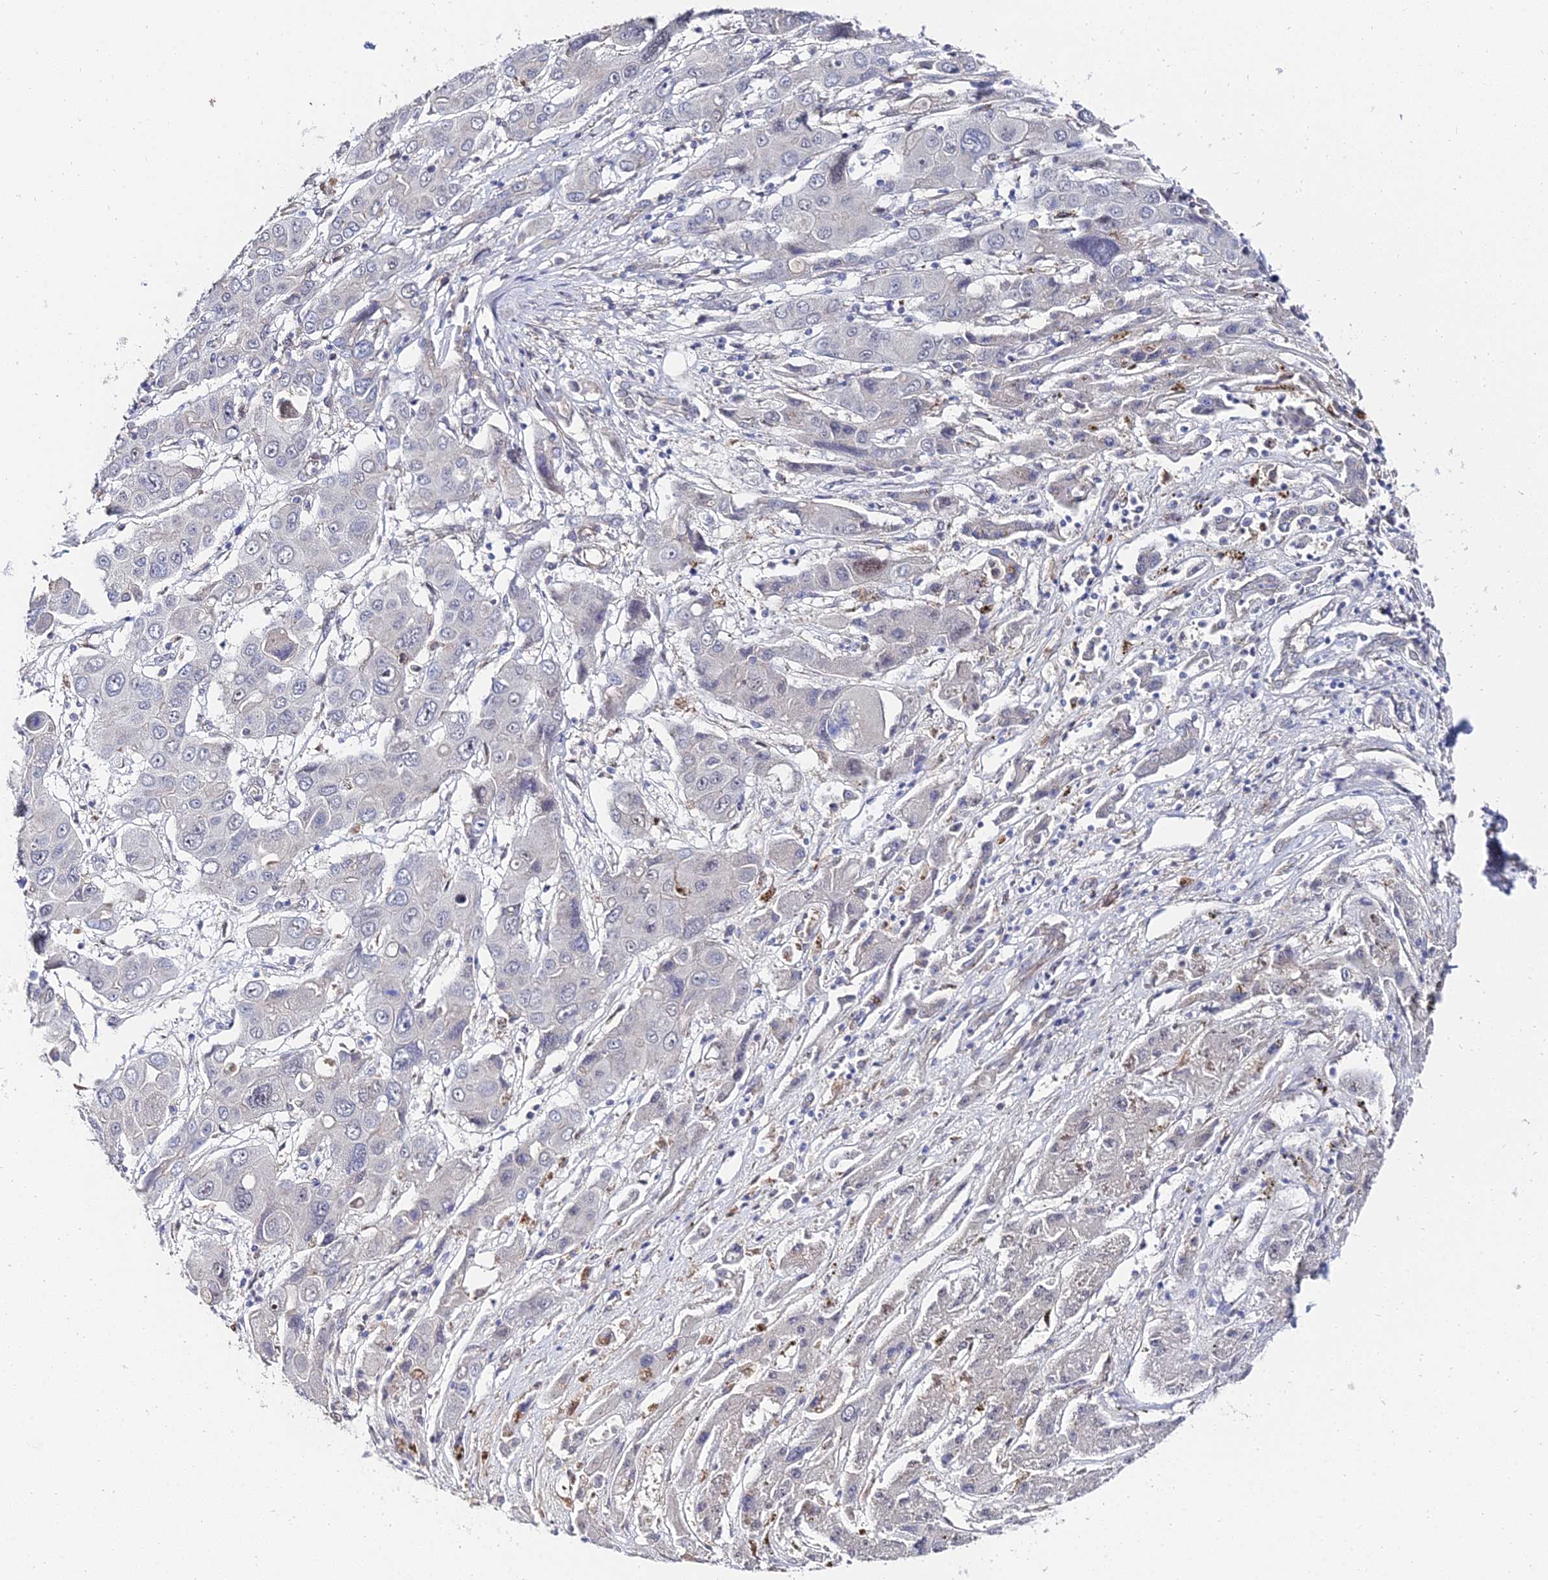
{"staining": {"intensity": "negative", "quantity": "none", "location": "none"}, "tissue": "liver cancer", "cell_type": "Tumor cells", "image_type": "cancer", "snomed": [{"axis": "morphology", "description": "Cholangiocarcinoma"}, {"axis": "topography", "description": "Liver"}], "caption": "Immunohistochemistry photomicrograph of human liver cancer stained for a protein (brown), which reveals no positivity in tumor cells.", "gene": "BORCS8", "patient": {"sex": "male", "age": 67}}